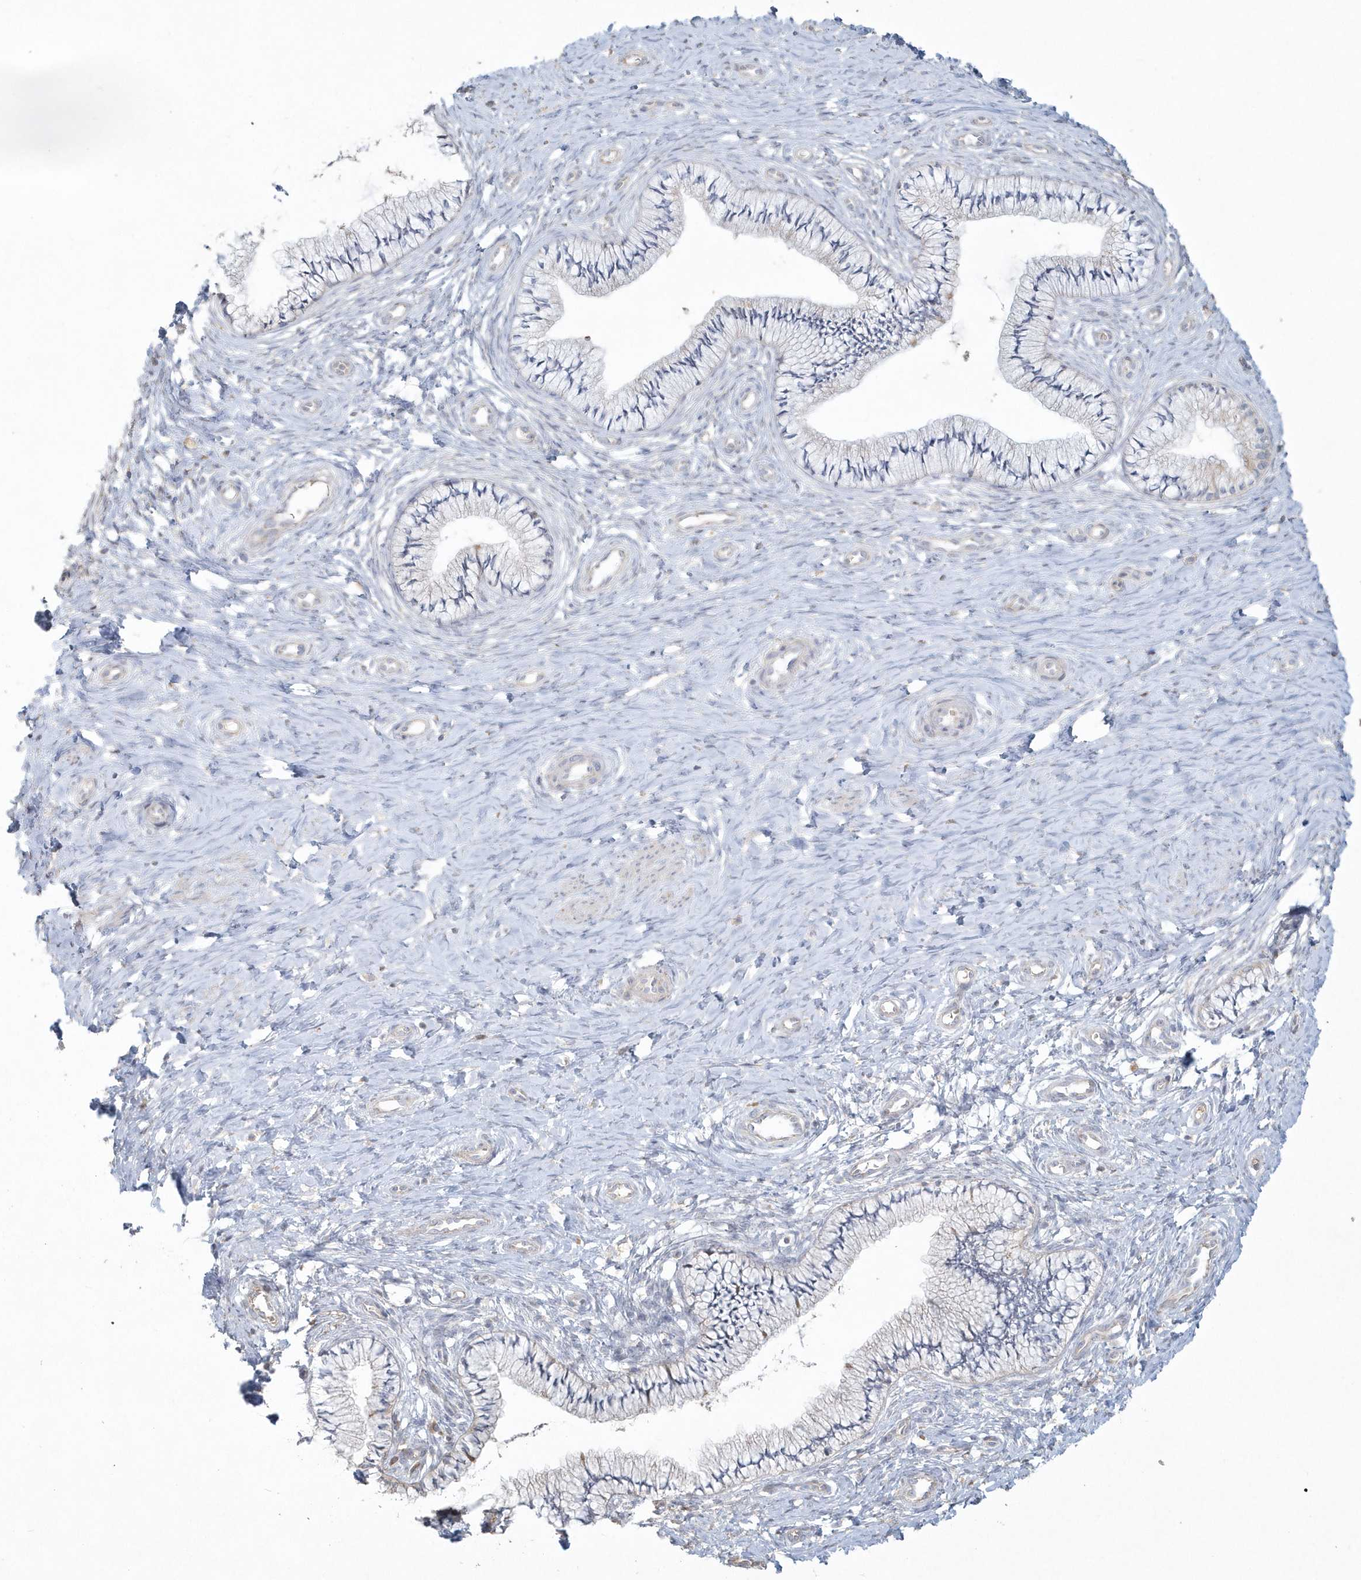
{"staining": {"intensity": "moderate", "quantity": "25%-75%", "location": "cytoplasmic/membranous"}, "tissue": "cervix", "cell_type": "Glandular cells", "image_type": "normal", "snomed": [{"axis": "morphology", "description": "Normal tissue, NOS"}, {"axis": "topography", "description": "Cervix"}], "caption": "Immunohistochemical staining of unremarkable cervix exhibits 25%-75% levels of moderate cytoplasmic/membranous protein expression in about 25%-75% of glandular cells.", "gene": "BLTP3A", "patient": {"sex": "female", "age": 36}}